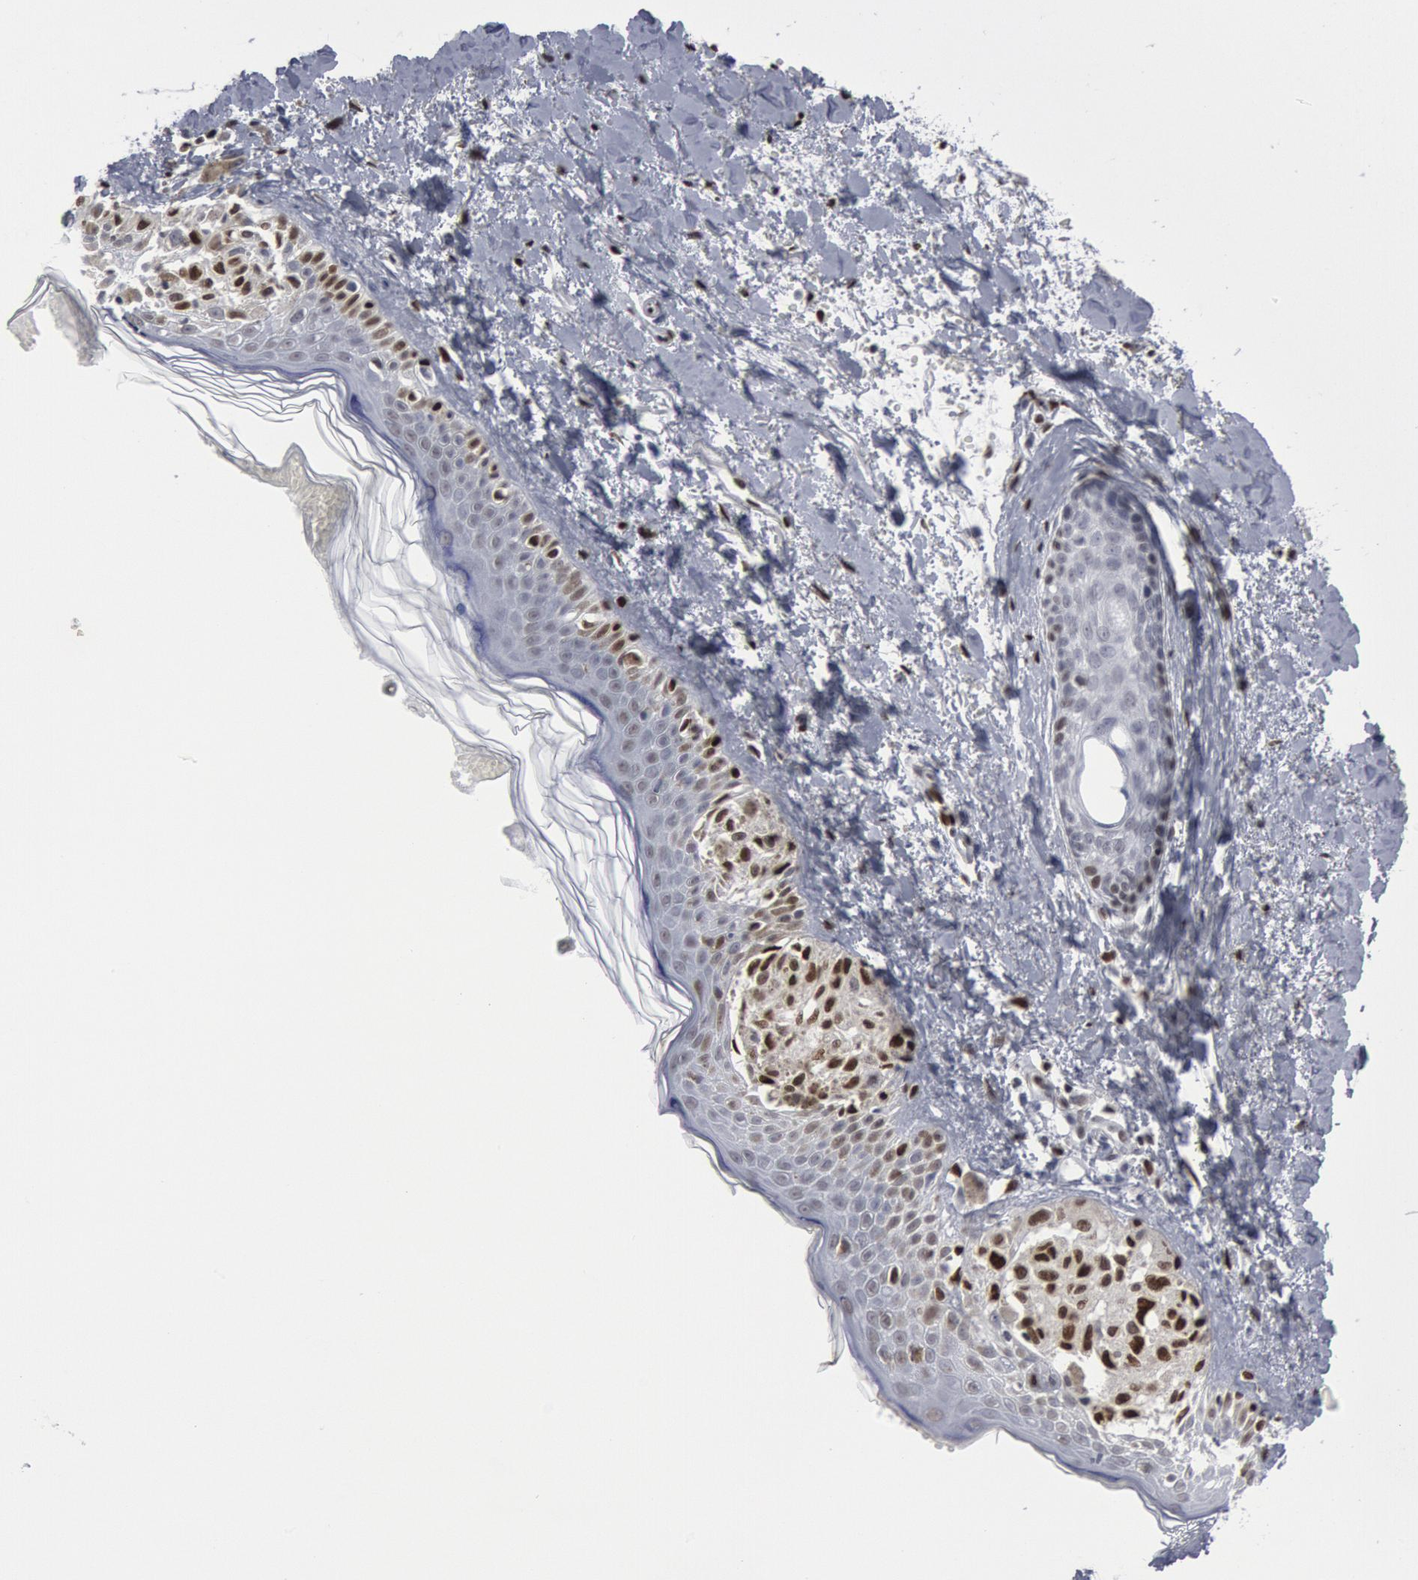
{"staining": {"intensity": "moderate", "quantity": "25%-75%", "location": "nuclear"}, "tissue": "melanoma", "cell_type": "Tumor cells", "image_type": "cancer", "snomed": [{"axis": "morphology", "description": "Malignant melanoma, NOS"}, {"axis": "topography", "description": "Skin"}], "caption": "Human malignant melanoma stained with a brown dye displays moderate nuclear positive expression in approximately 25%-75% of tumor cells.", "gene": "MECP2", "patient": {"sex": "female", "age": 73}}